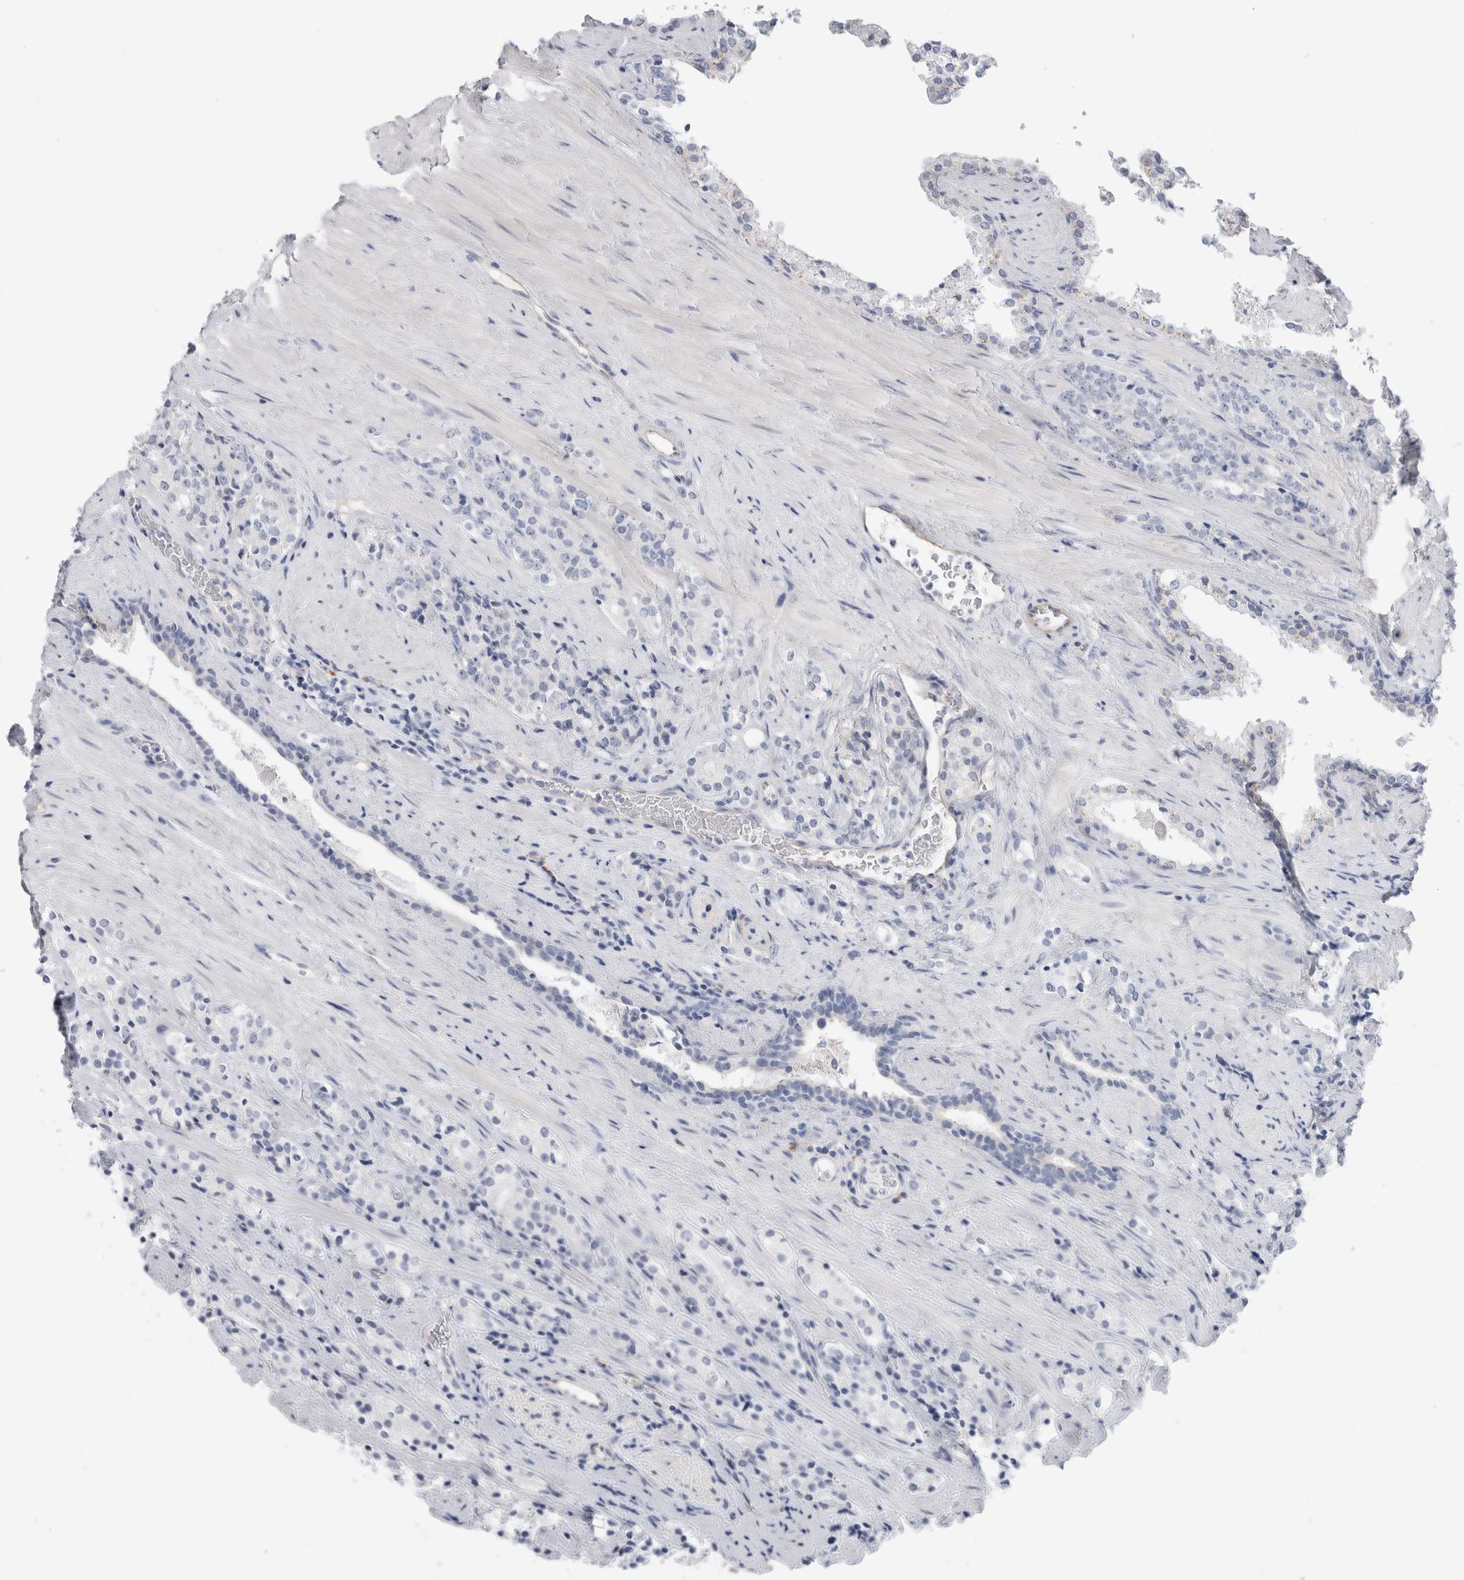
{"staining": {"intensity": "negative", "quantity": "none", "location": "none"}, "tissue": "prostate cancer", "cell_type": "Tumor cells", "image_type": "cancer", "snomed": [{"axis": "morphology", "description": "Adenocarcinoma, High grade"}, {"axis": "topography", "description": "Prostate"}], "caption": "Human prostate high-grade adenocarcinoma stained for a protein using IHC demonstrates no staining in tumor cells.", "gene": "ANKMY1", "patient": {"sex": "male", "age": 71}}